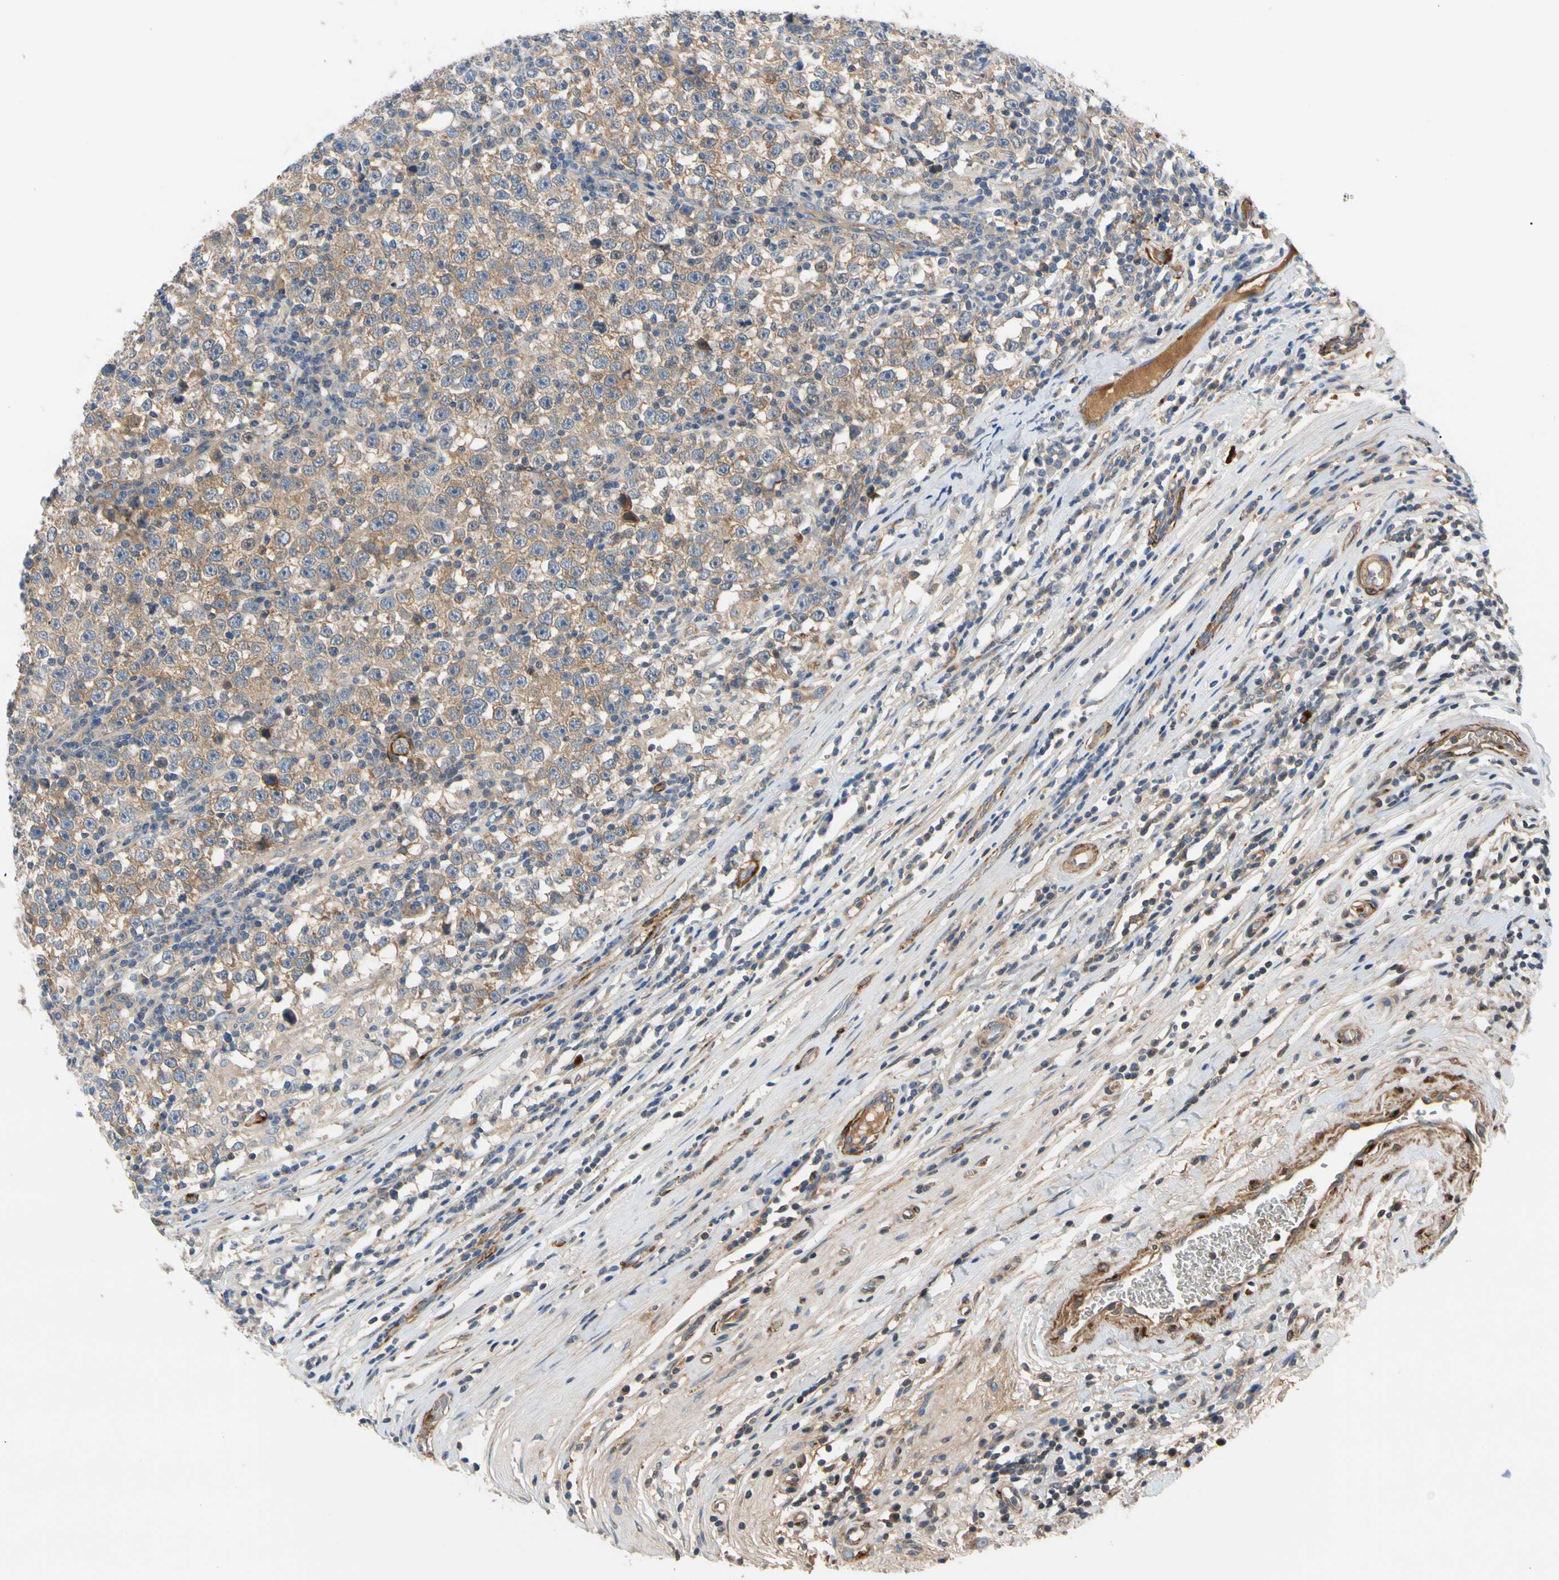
{"staining": {"intensity": "weak", "quantity": "25%-75%", "location": "cytoplasmic/membranous"}, "tissue": "testis cancer", "cell_type": "Tumor cells", "image_type": "cancer", "snomed": [{"axis": "morphology", "description": "Seminoma, NOS"}, {"axis": "topography", "description": "Testis"}], "caption": "This is a histology image of IHC staining of seminoma (testis), which shows weak expression in the cytoplasmic/membranous of tumor cells.", "gene": "ENTREP3", "patient": {"sex": "male", "age": 43}}